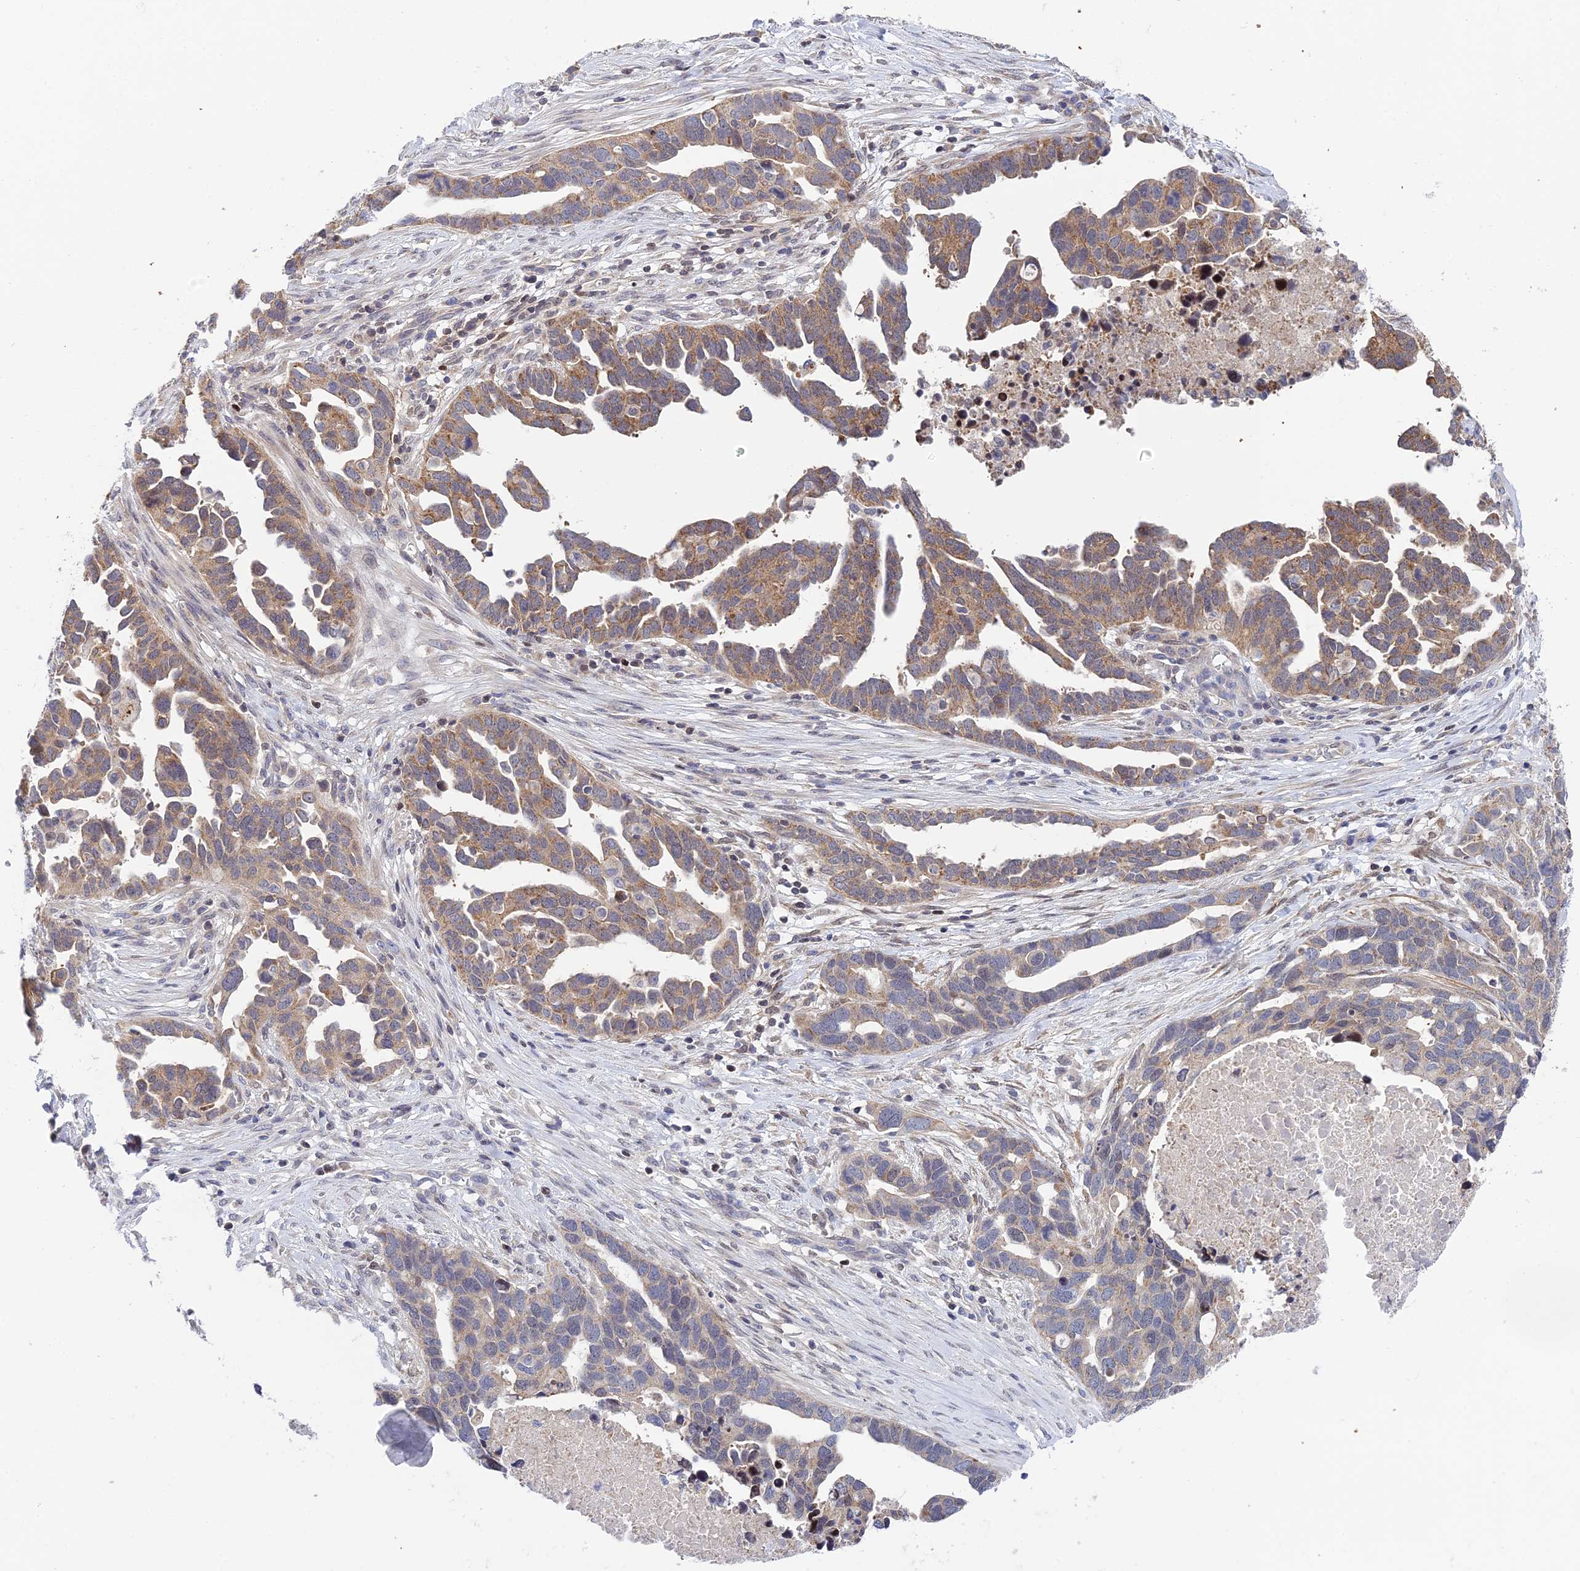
{"staining": {"intensity": "moderate", "quantity": "25%-75%", "location": "cytoplasmic/membranous"}, "tissue": "ovarian cancer", "cell_type": "Tumor cells", "image_type": "cancer", "snomed": [{"axis": "morphology", "description": "Cystadenocarcinoma, serous, NOS"}, {"axis": "topography", "description": "Ovary"}], "caption": "Ovarian cancer tissue demonstrates moderate cytoplasmic/membranous positivity in about 25%-75% of tumor cells, visualized by immunohistochemistry.", "gene": "ELOA2", "patient": {"sex": "female", "age": 54}}